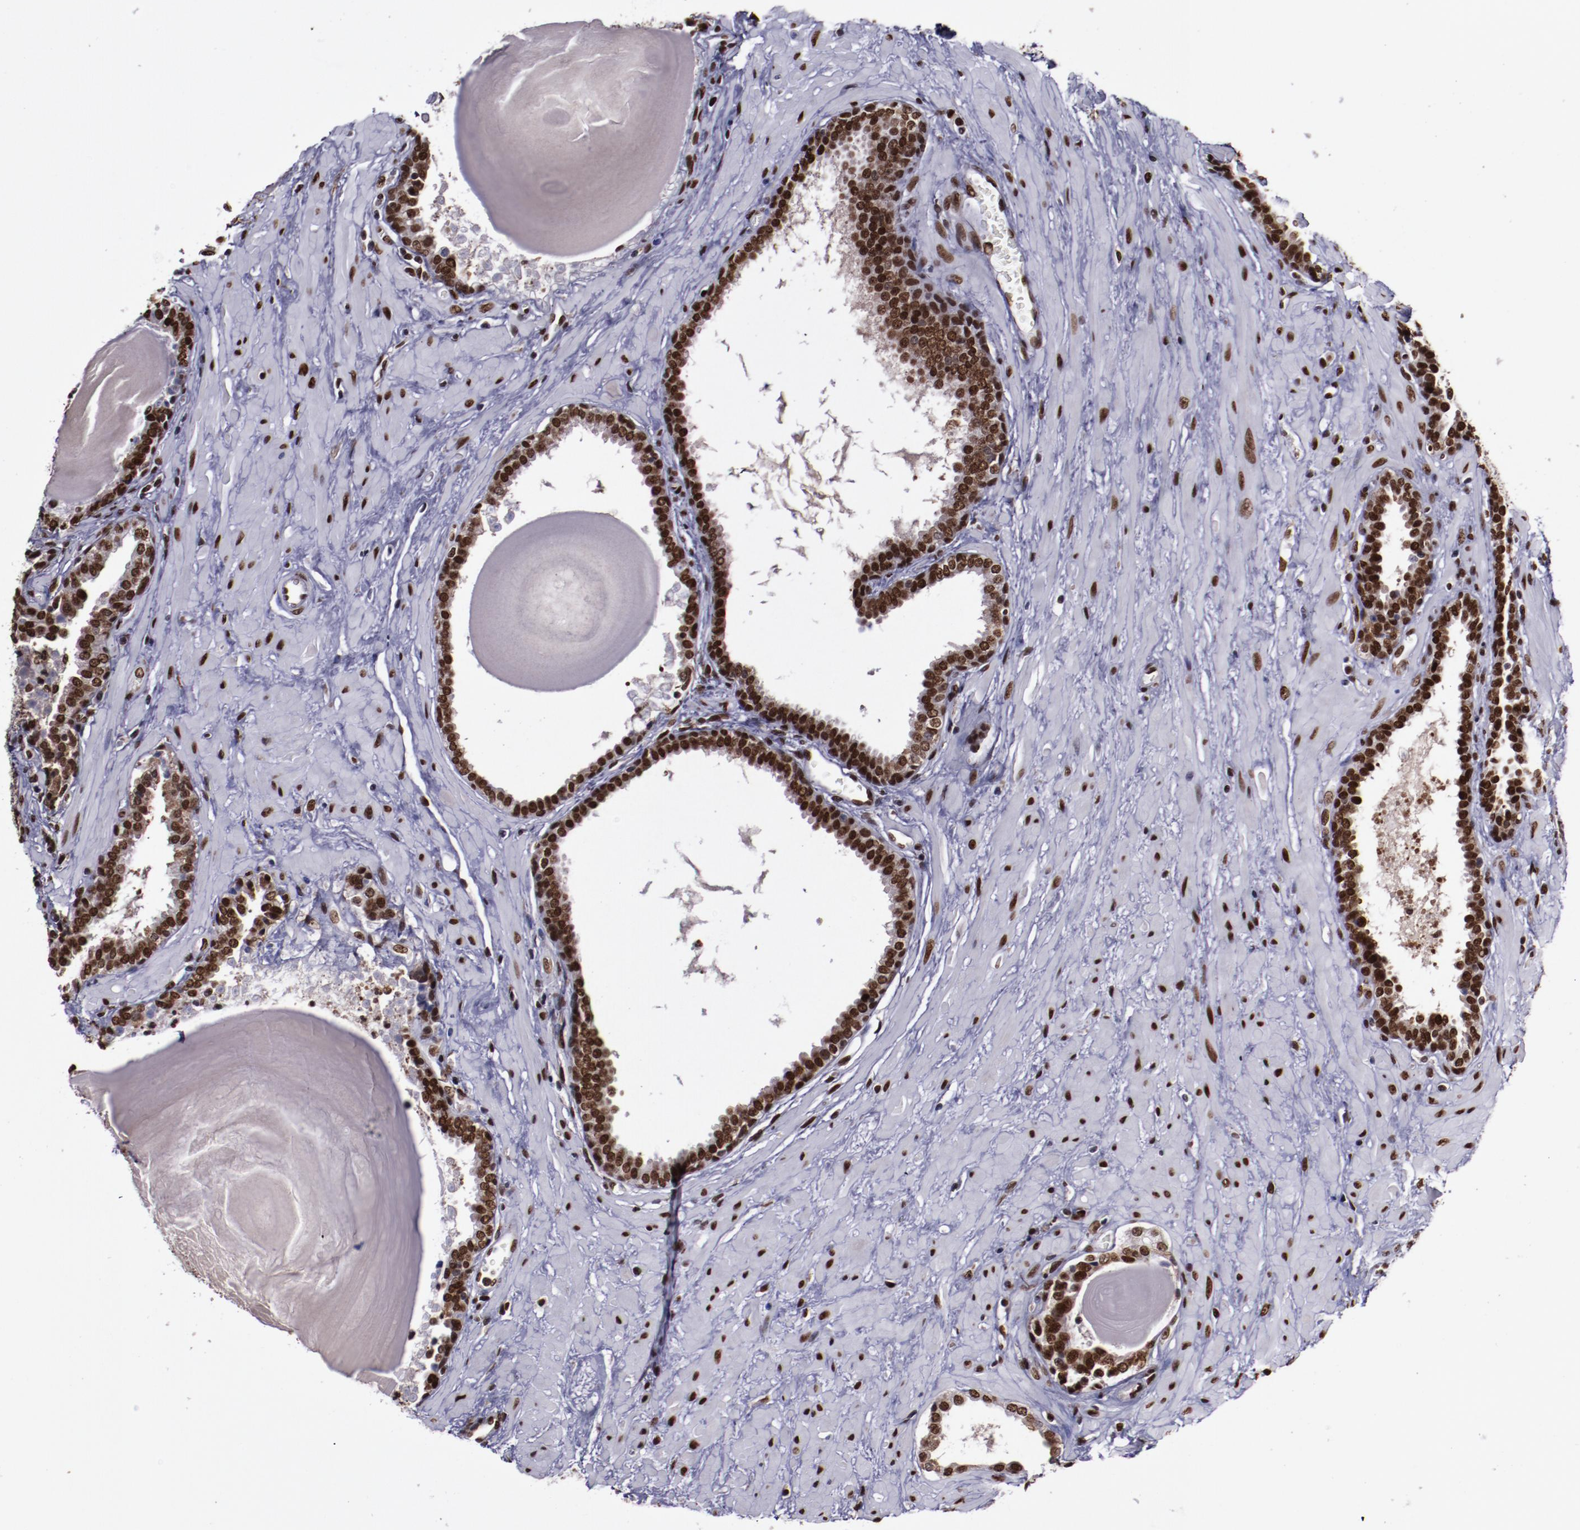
{"staining": {"intensity": "moderate", "quantity": ">75%", "location": "nuclear"}, "tissue": "prostate", "cell_type": "Glandular cells", "image_type": "normal", "snomed": [{"axis": "morphology", "description": "Normal tissue, NOS"}, {"axis": "topography", "description": "Prostate"}], "caption": "Glandular cells show medium levels of moderate nuclear staining in about >75% of cells in benign human prostate. (Stains: DAB (3,3'-diaminobenzidine) in brown, nuclei in blue, Microscopy: brightfield microscopy at high magnification).", "gene": "APEX1", "patient": {"sex": "male", "age": 51}}